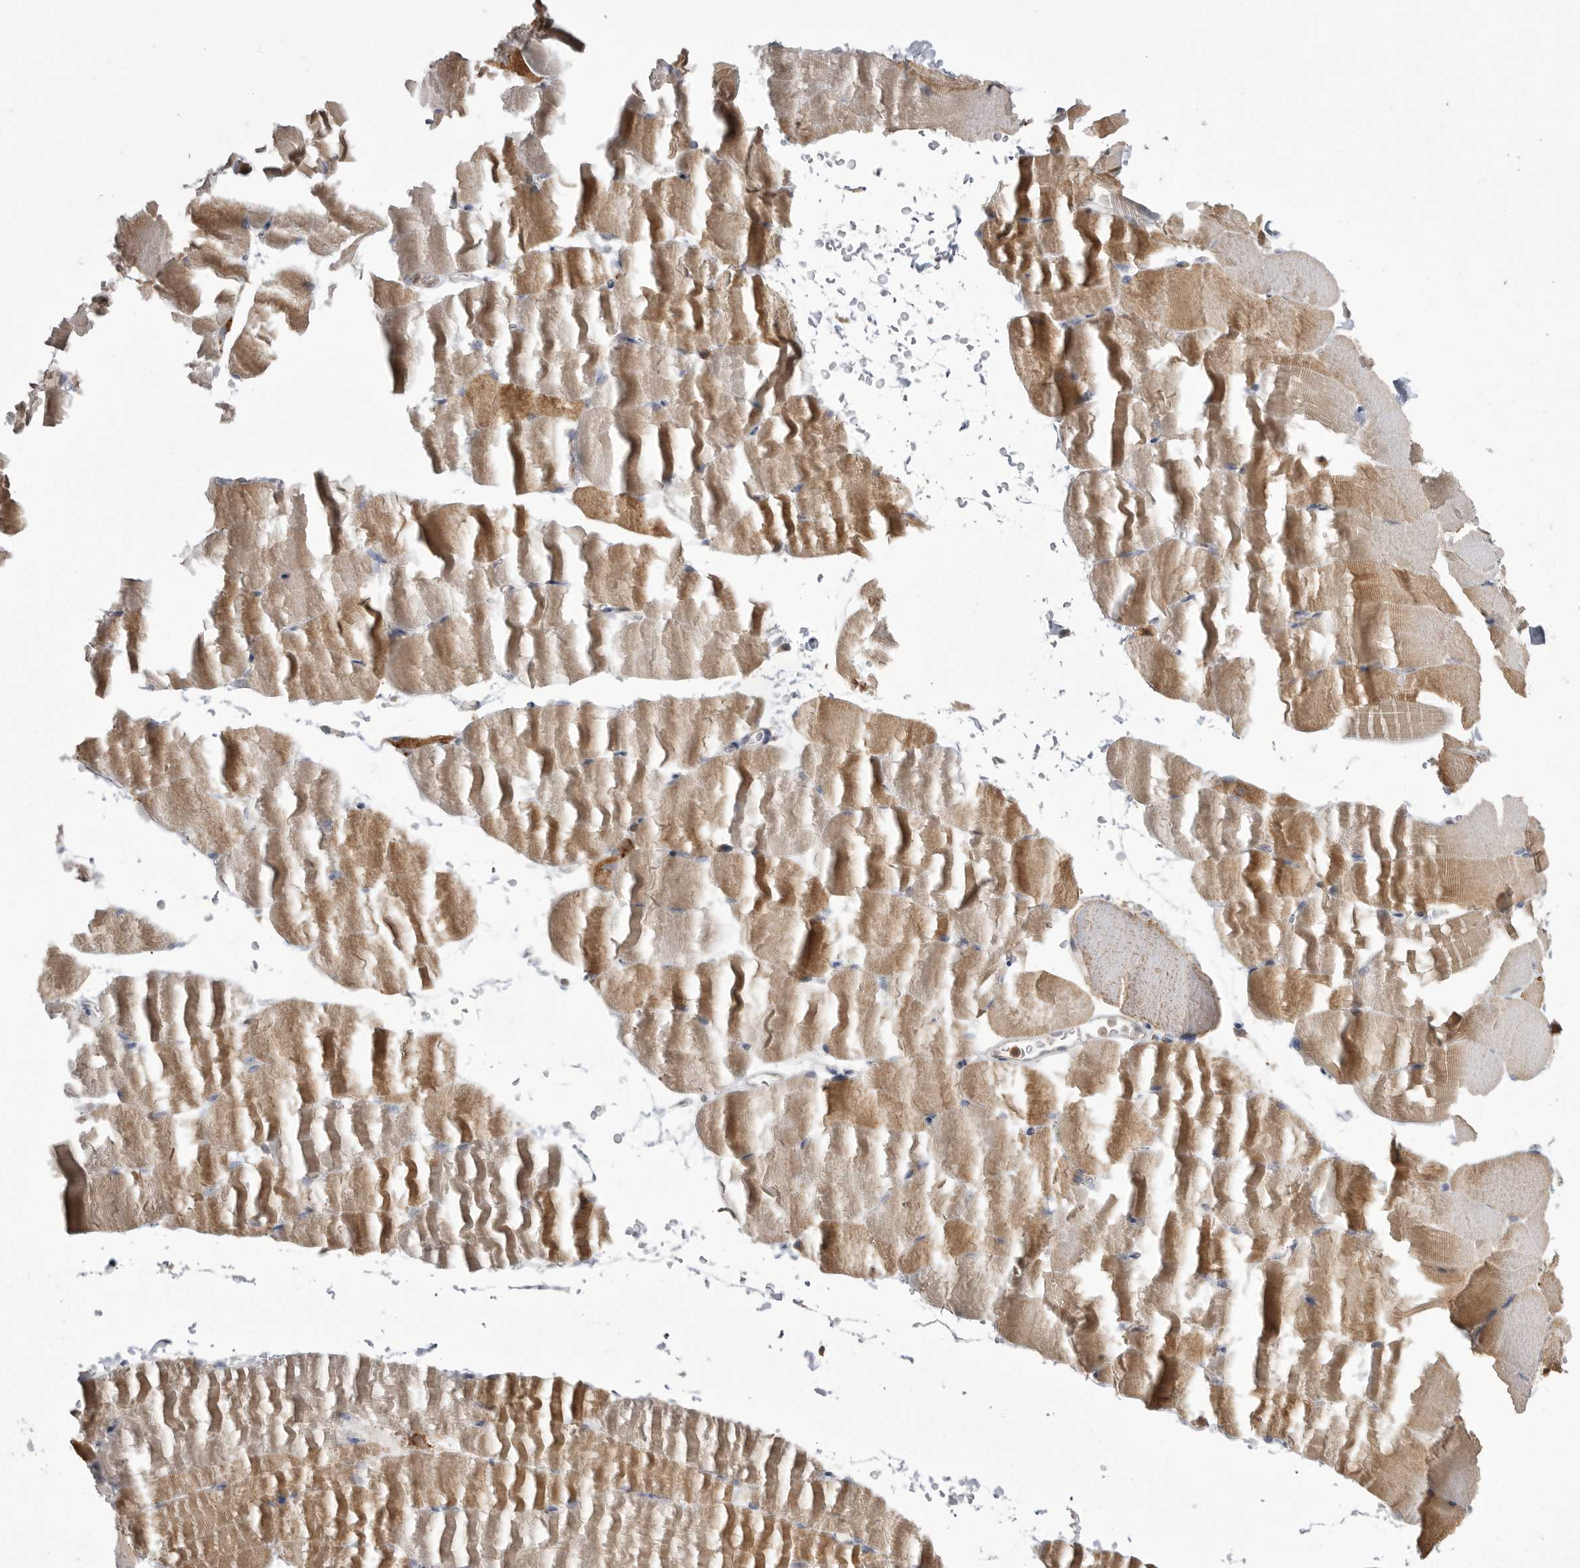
{"staining": {"intensity": "moderate", "quantity": ">75%", "location": "cytoplasmic/membranous"}, "tissue": "skeletal muscle", "cell_type": "Myocytes", "image_type": "normal", "snomed": [{"axis": "morphology", "description": "Normal tissue, NOS"}, {"axis": "topography", "description": "Skeletal muscle"}, {"axis": "topography", "description": "Parathyroid gland"}], "caption": "Skeletal muscle stained with DAB immunohistochemistry demonstrates medium levels of moderate cytoplasmic/membranous expression in approximately >75% of myocytes. (brown staining indicates protein expression, while blue staining denotes nuclei).", "gene": "KYAT3", "patient": {"sex": "female", "age": 37}}